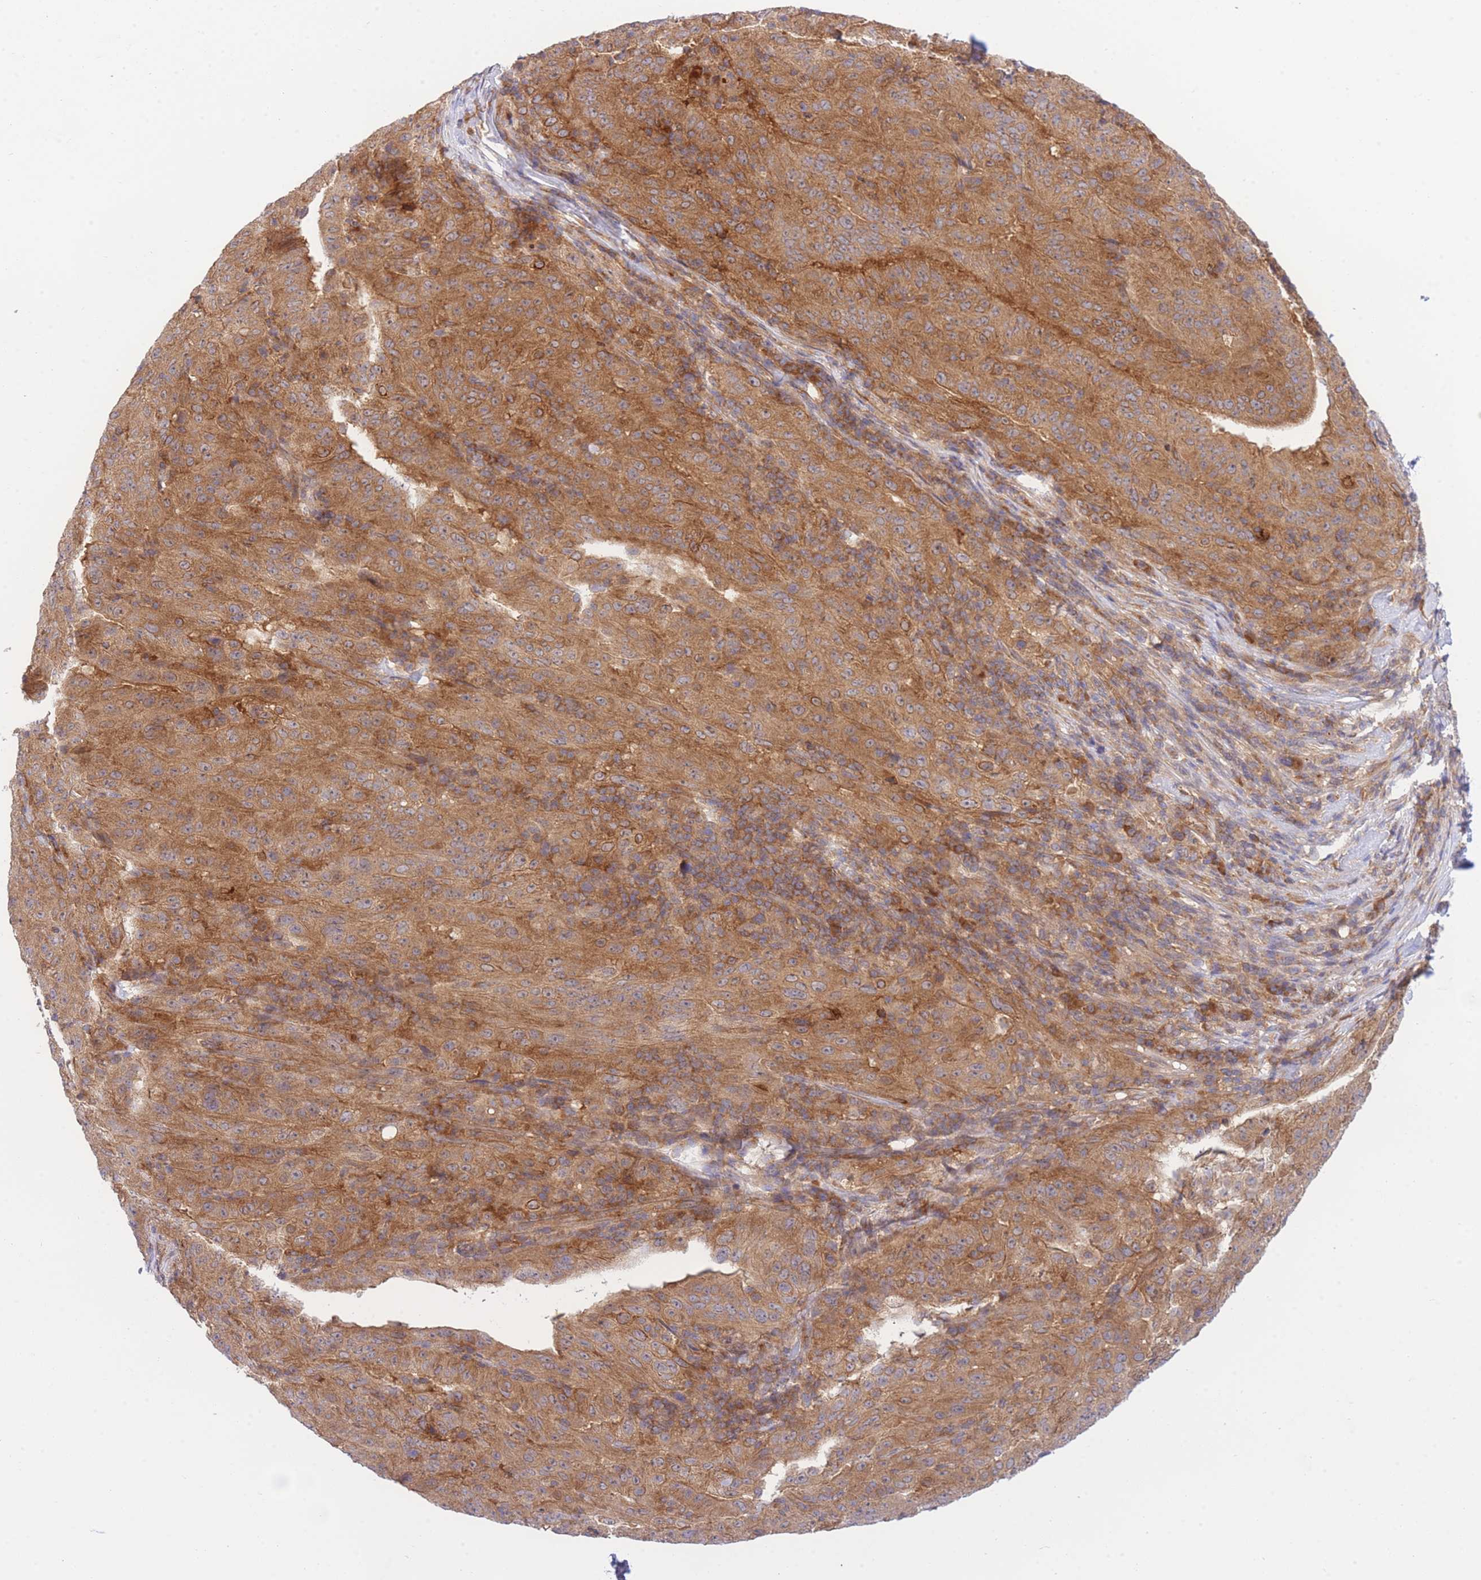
{"staining": {"intensity": "strong", "quantity": ">75%", "location": "cytoplasmic/membranous"}, "tissue": "pancreatic cancer", "cell_type": "Tumor cells", "image_type": "cancer", "snomed": [{"axis": "morphology", "description": "Adenocarcinoma, NOS"}, {"axis": "topography", "description": "Pancreas"}], "caption": "About >75% of tumor cells in human pancreatic adenocarcinoma display strong cytoplasmic/membranous protein expression as visualized by brown immunohistochemical staining.", "gene": "EIF2B2", "patient": {"sex": "male", "age": 63}}